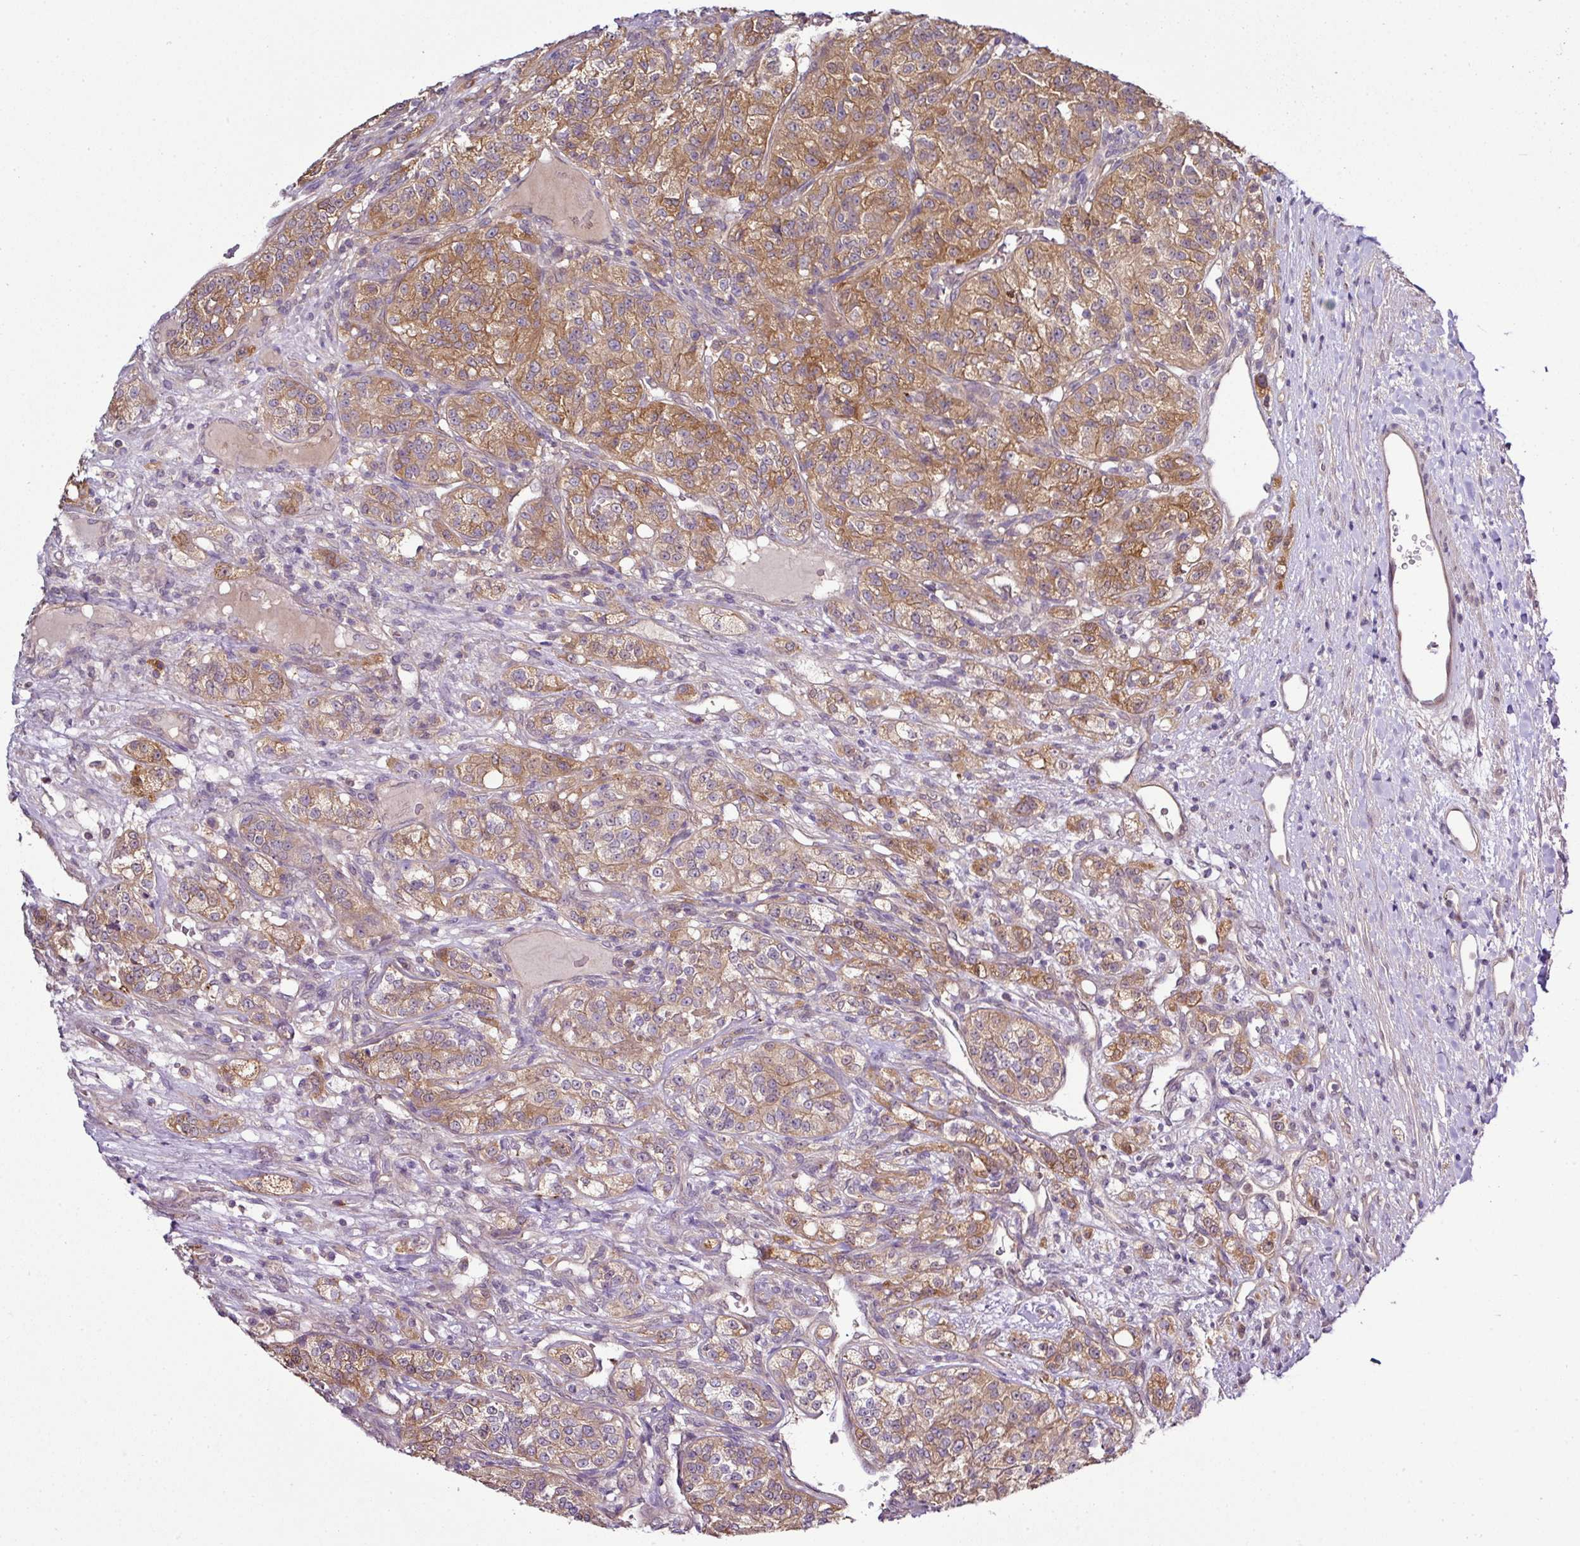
{"staining": {"intensity": "moderate", "quantity": ">75%", "location": "cytoplasmic/membranous"}, "tissue": "renal cancer", "cell_type": "Tumor cells", "image_type": "cancer", "snomed": [{"axis": "morphology", "description": "Adenocarcinoma, NOS"}, {"axis": "topography", "description": "Kidney"}], "caption": "Moderate cytoplasmic/membranous expression is seen in about >75% of tumor cells in renal adenocarcinoma.", "gene": "TMEM107", "patient": {"sex": "female", "age": 63}}